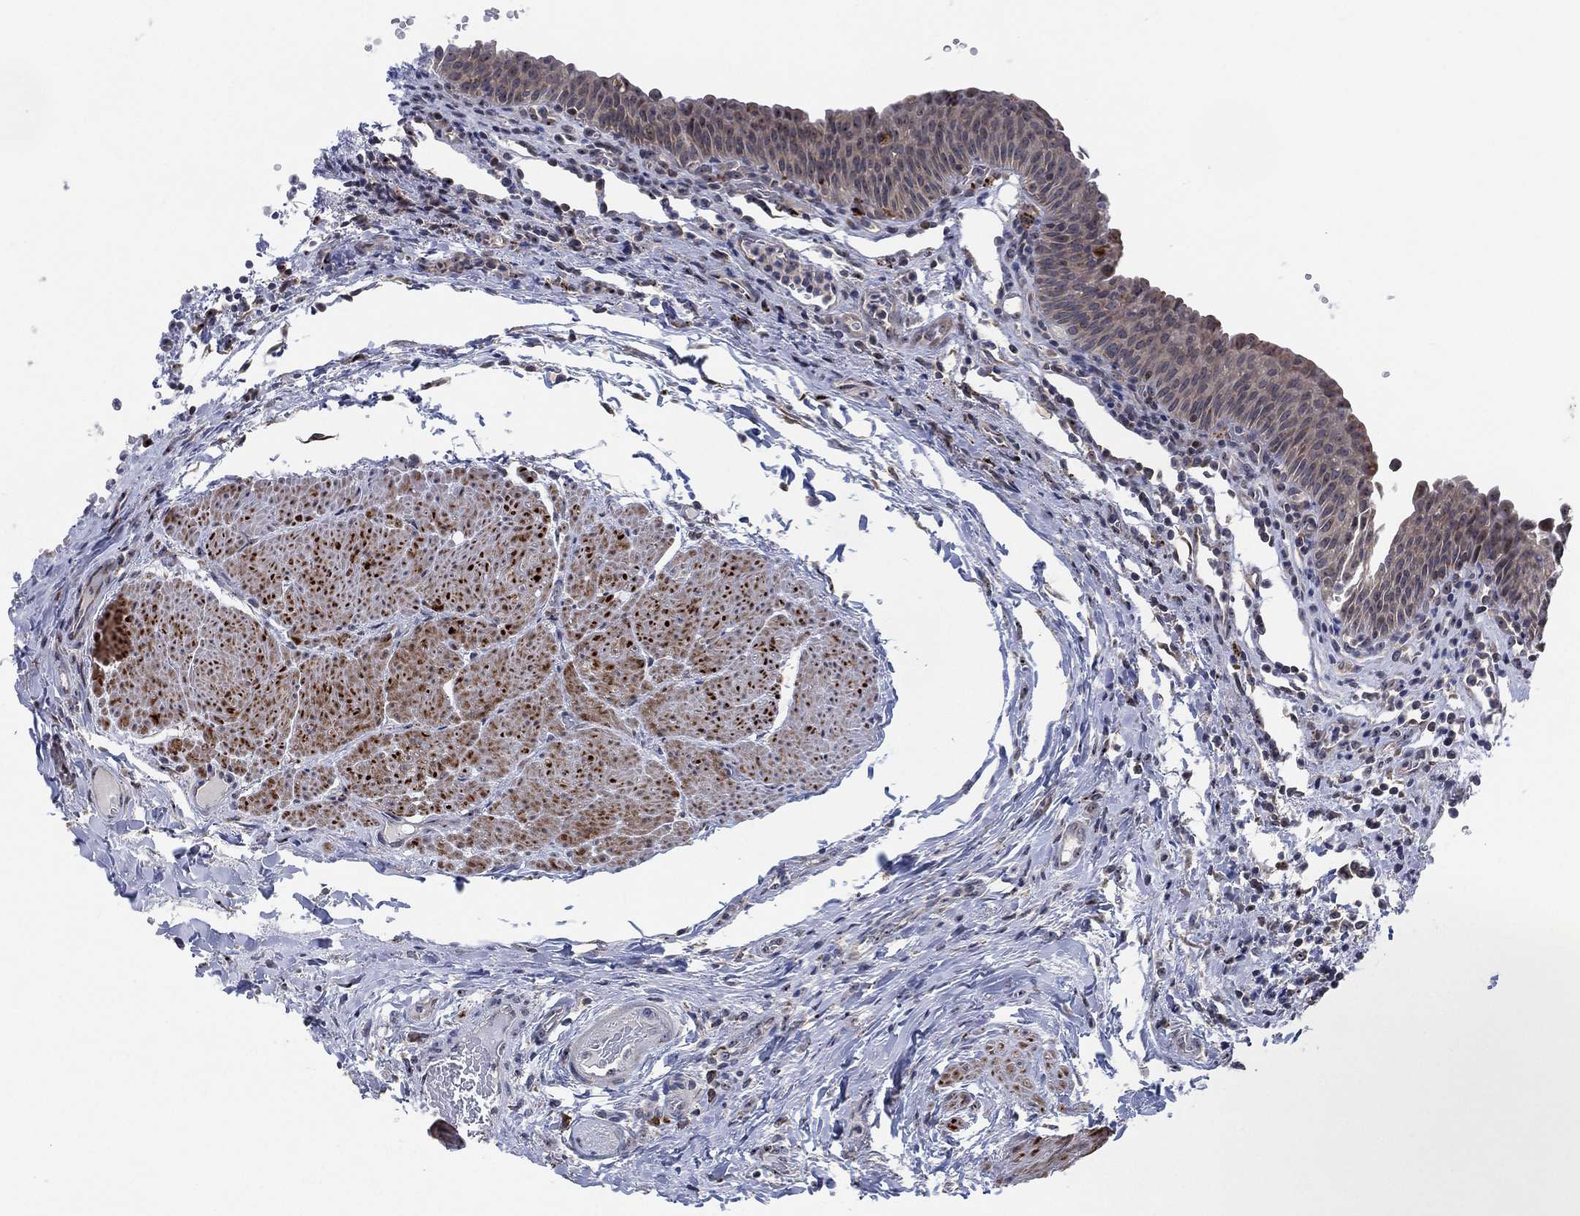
{"staining": {"intensity": "weak", "quantity": "<25%", "location": "cytoplasmic/membranous"}, "tissue": "urinary bladder", "cell_type": "Urothelial cells", "image_type": "normal", "snomed": [{"axis": "morphology", "description": "Normal tissue, NOS"}, {"axis": "topography", "description": "Urinary bladder"}], "caption": "Human urinary bladder stained for a protein using immunohistochemistry (IHC) reveals no staining in urothelial cells.", "gene": "FAM104A", "patient": {"sex": "male", "age": 66}}